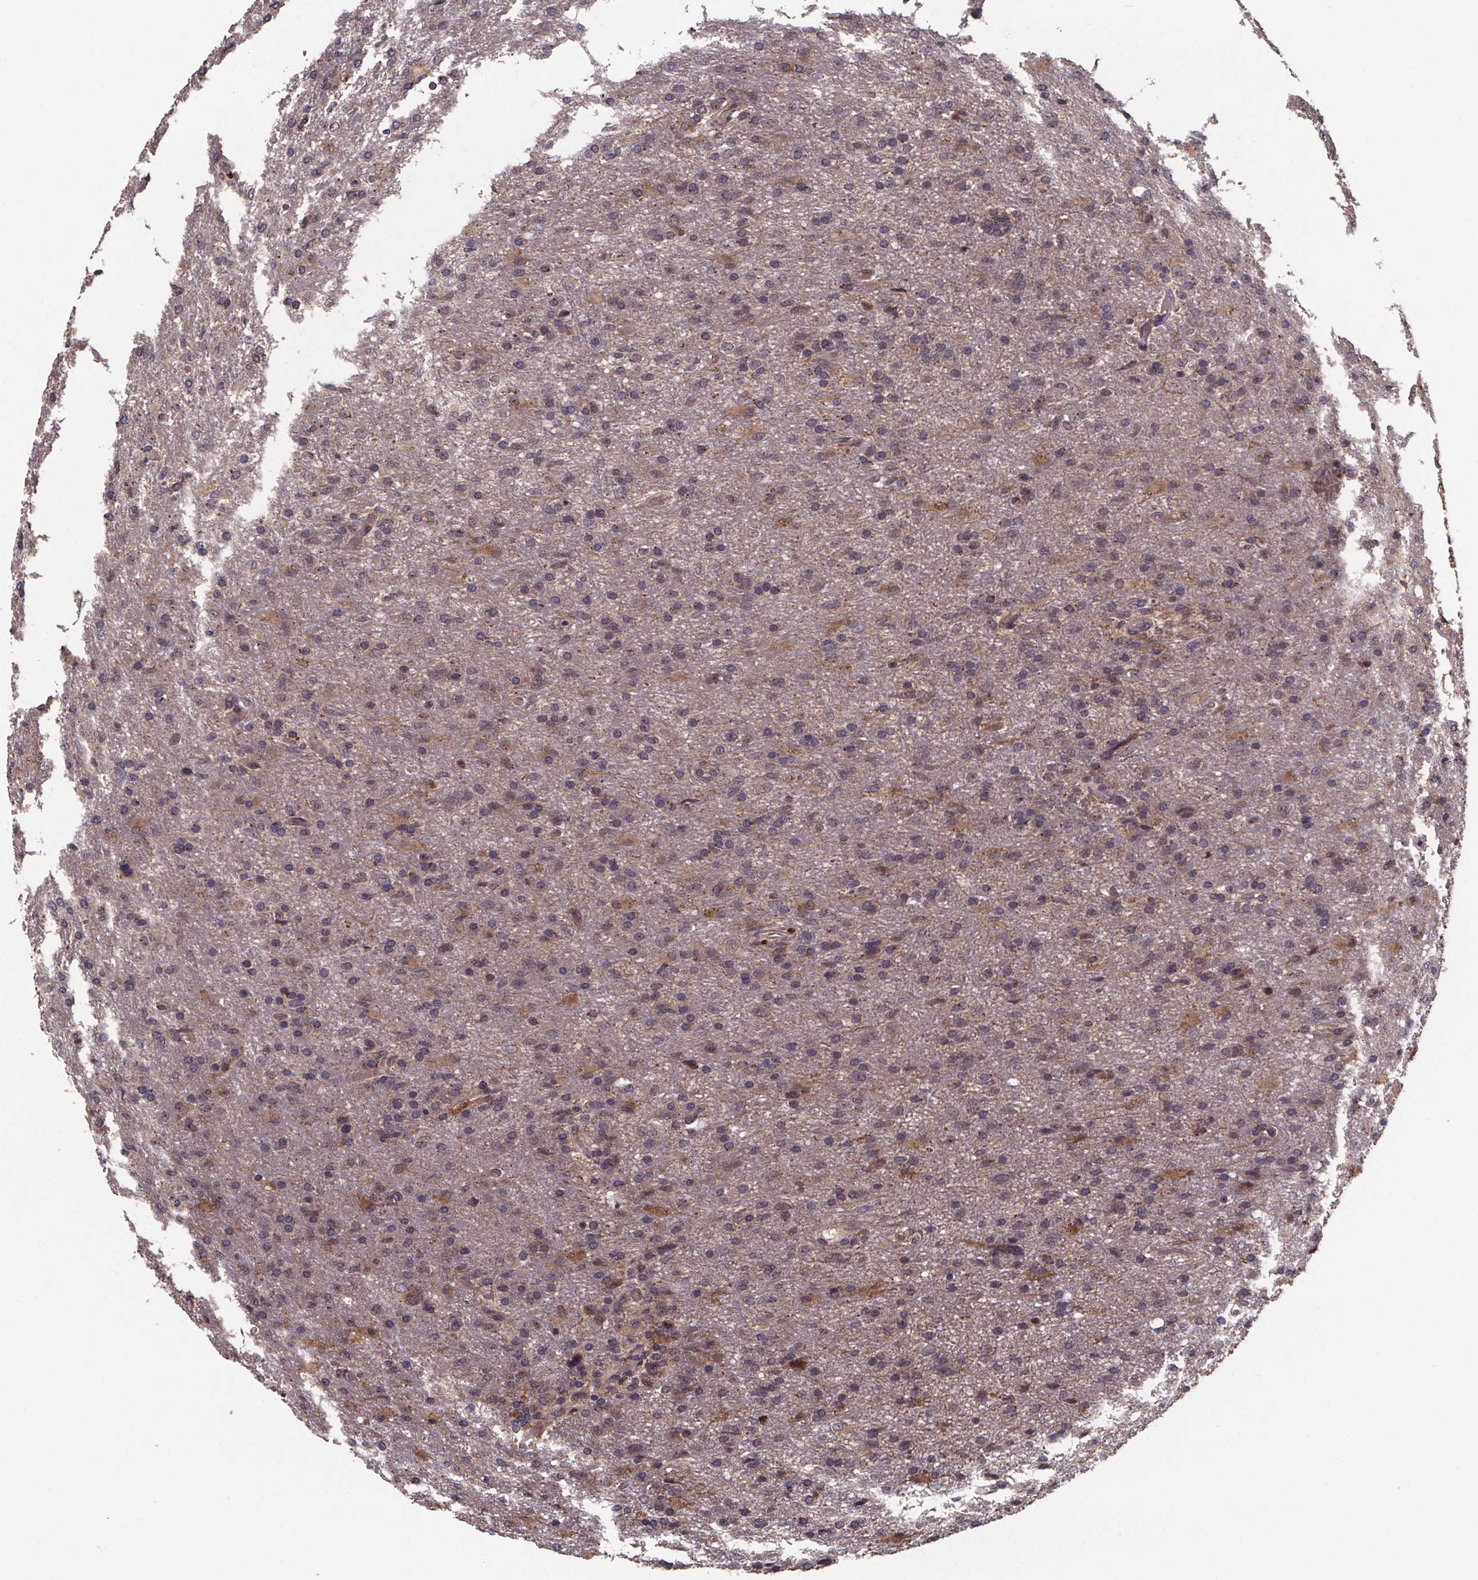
{"staining": {"intensity": "moderate", "quantity": ">75%", "location": "cytoplasmic/membranous"}, "tissue": "glioma", "cell_type": "Tumor cells", "image_type": "cancer", "snomed": [{"axis": "morphology", "description": "Glioma, malignant, High grade"}, {"axis": "topography", "description": "Brain"}], "caption": "Immunohistochemistry (IHC) photomicrograph of glioma stained for a protein (brown), which demonstrates medium levels of moderate cytoplasmic/membranous expression in about >75% of tumor cells.", "gene": "SAT1", "patient": {"sex": "male", "age": 68}}